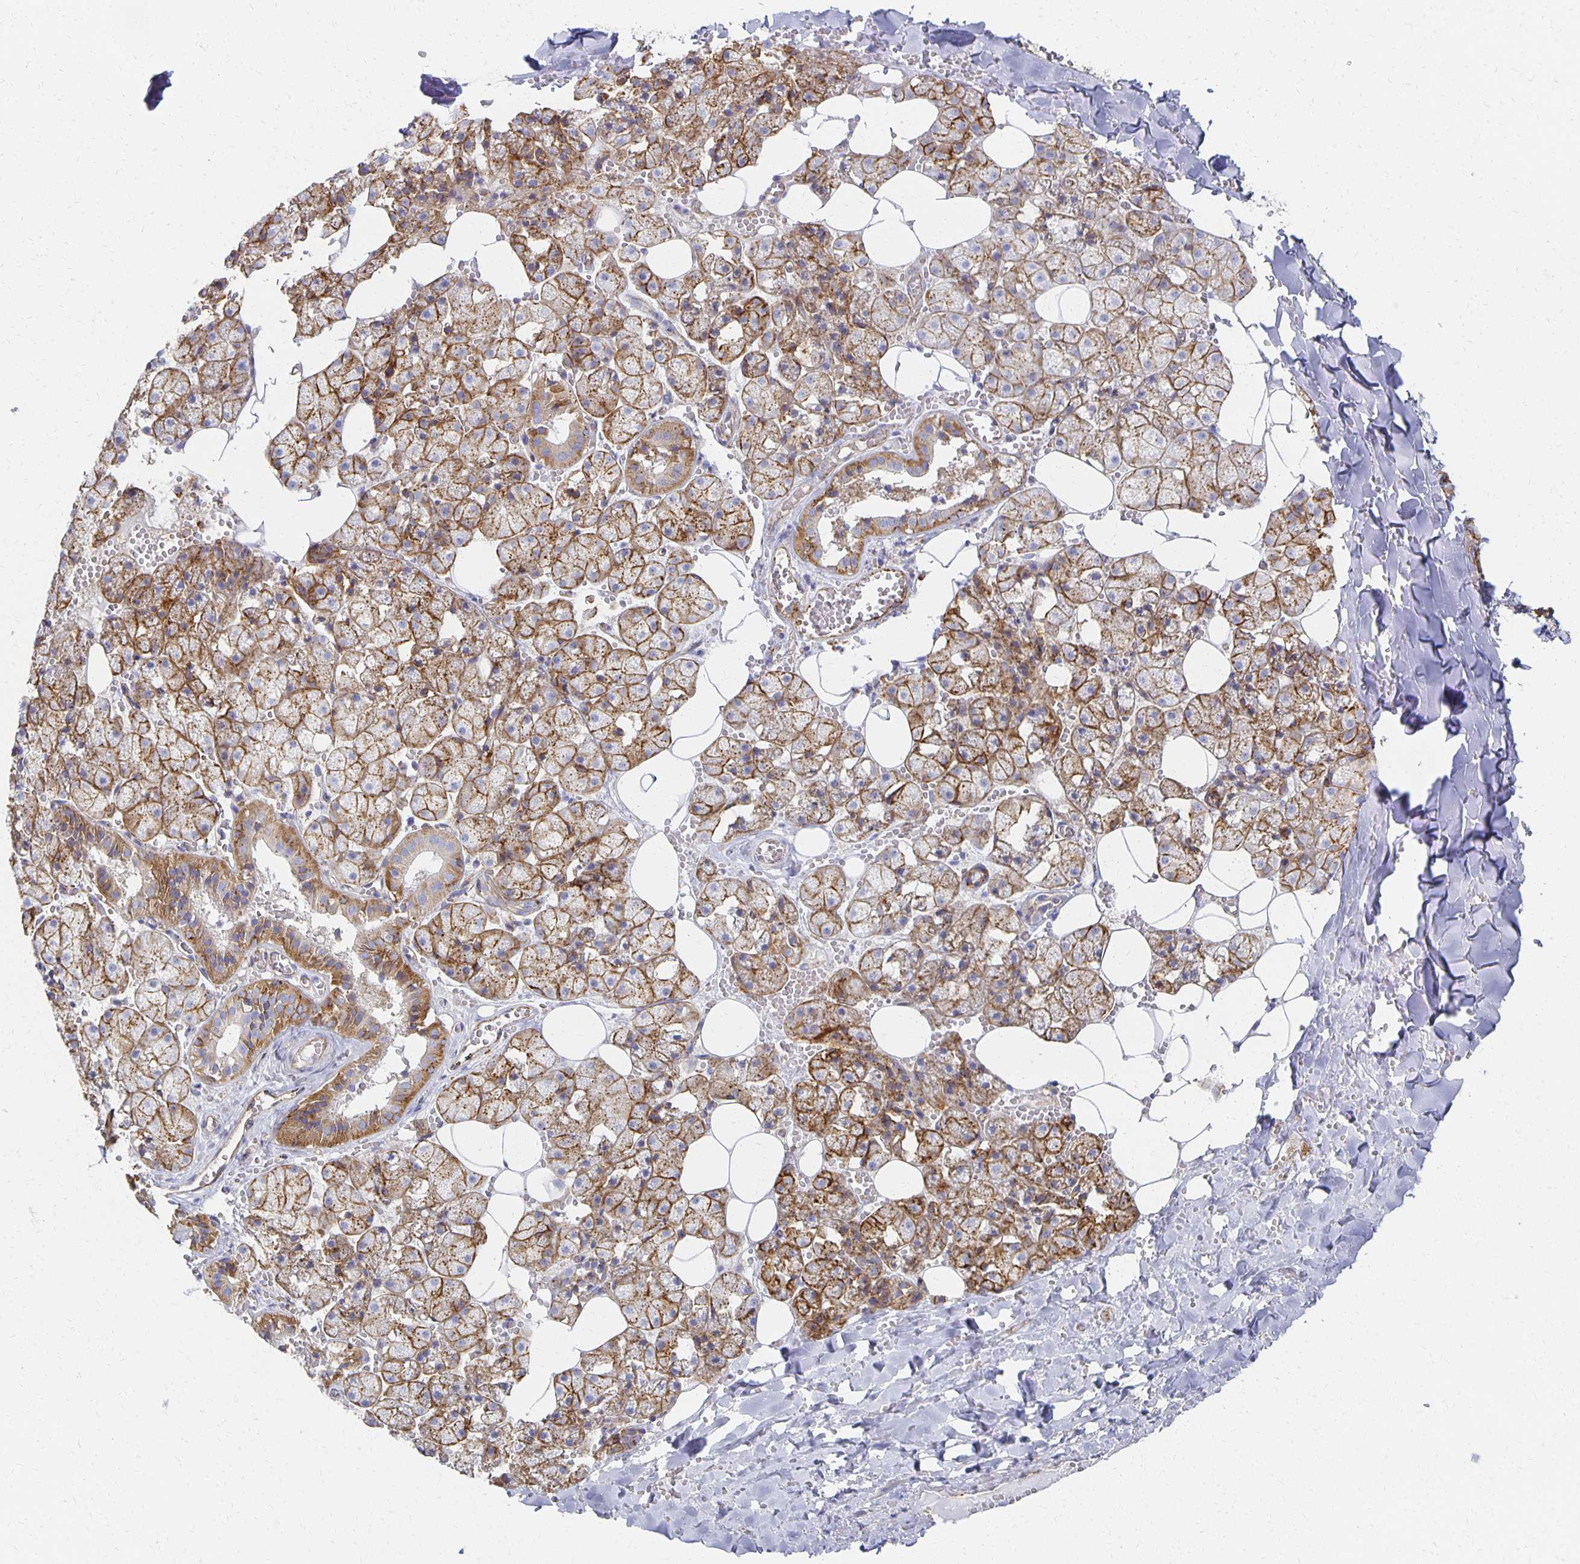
{"staining": {"intensity": "moderate", "quantity": ">75%", "location": "cytoplasmic/membranous"}, "tissue": "salivary gland", "cell_type": "Glandular cells", "image_type": "normal", "snomed": [{"axis": "morphology", "description": "Normal tissue, NOS"}, {"axis": "topography", "description": "Salivary gland"}, {"axis": "topography", "description": "Peripheral nerve tissue"}], "caption": "Glandular cells demonstrate medium levels of moderate cytoplasmic/membranous expression in approximately >75% of cells in normal human salivary gland. (brown staining indicates protein expression, while blue staining denotes nuclei).", "gene": "TAAR1", "patient": {"sex": "male", "age": 38}}